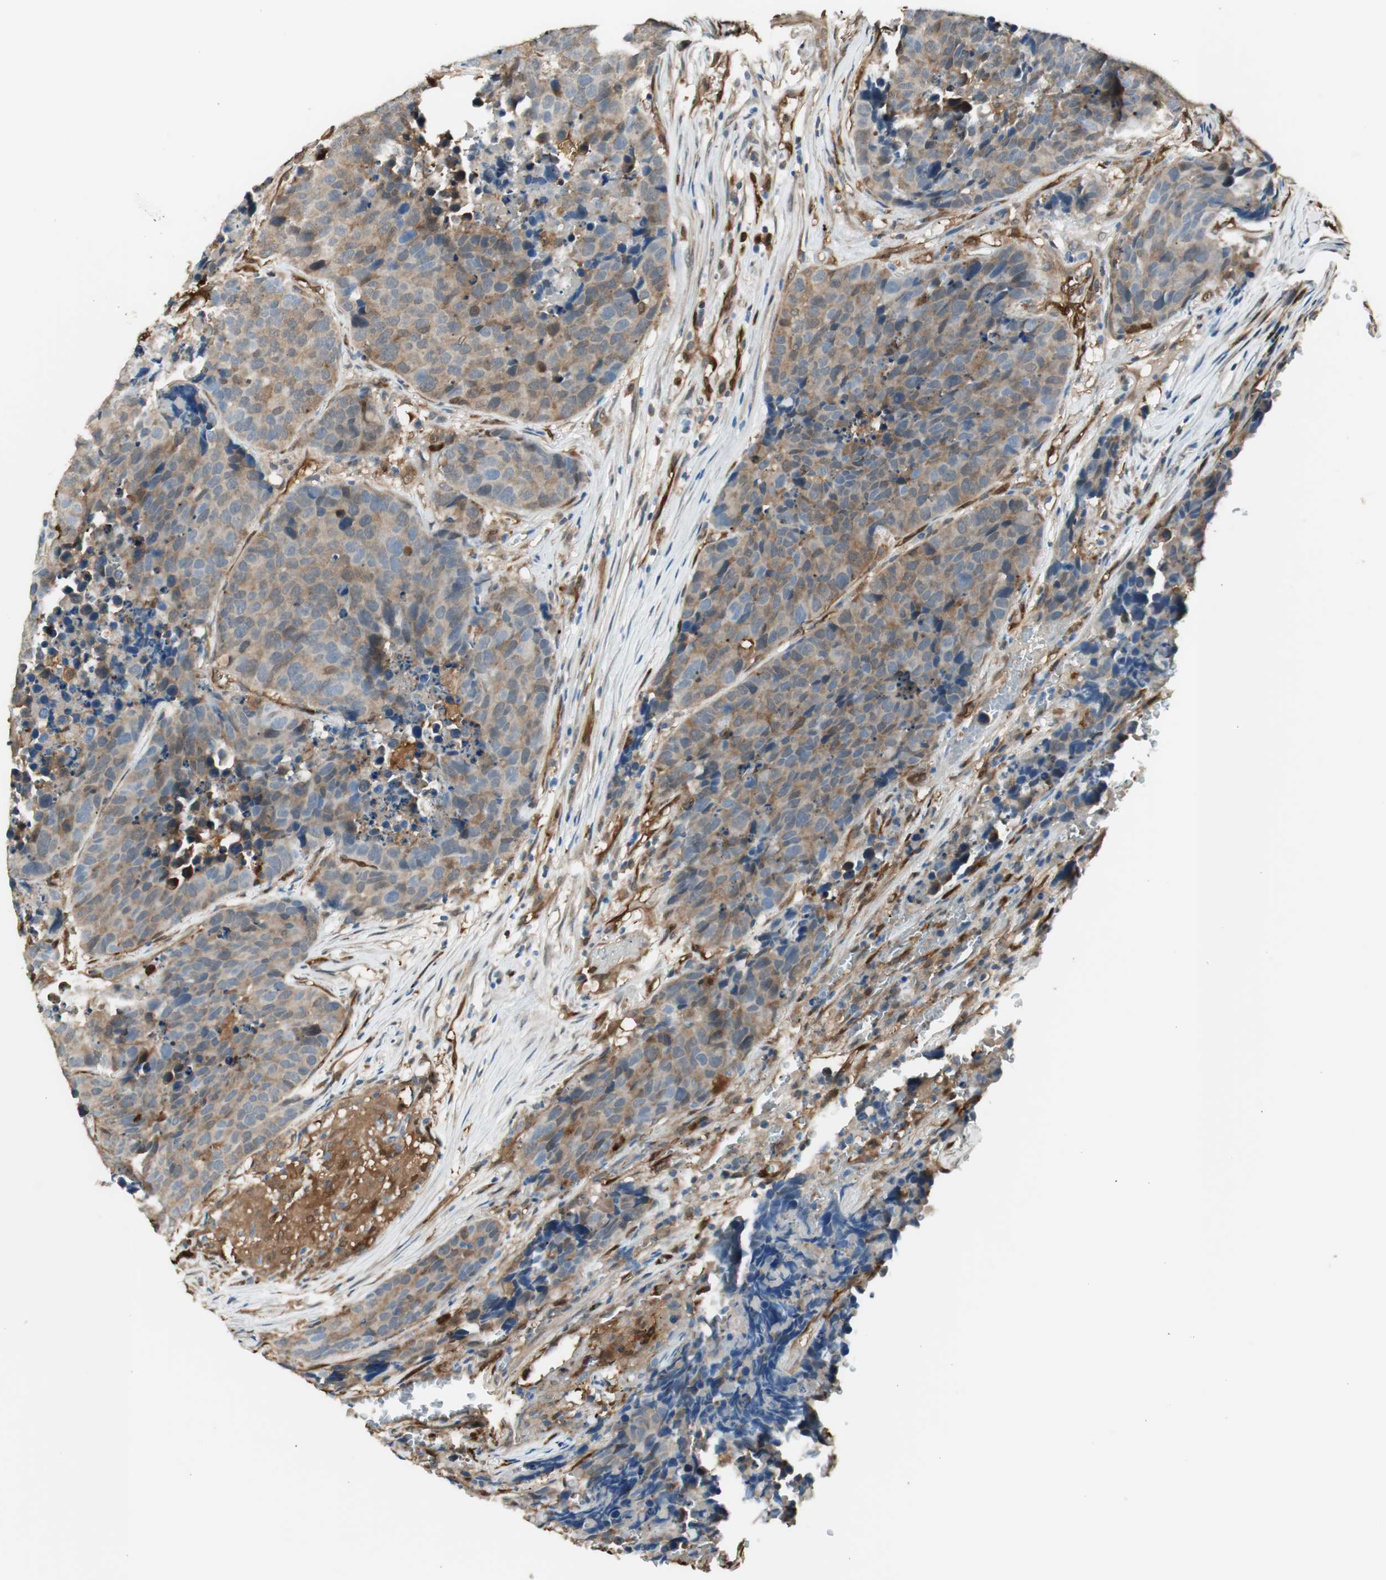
{"staining": {"intensity": "moderate", "quantity": ">75%", "location": "cytoplasmic/membranous"}, "tissue": "carcinoid", "cell_type": "Tumor cells", "image_type": "cancer", "snomed": [{"axis": "morphology", "description": "Carcinoid, malignant, NOS"}, {"axis": "topography", "description": "Lung"}], "caption": "A micrograph of human carcinoid stained for a protein reveals moderate cytoplasmic/membranous brown staining in tumor cells.", "gene": "SERPINB6", "patient": {"sex": "male", "age": 60}}